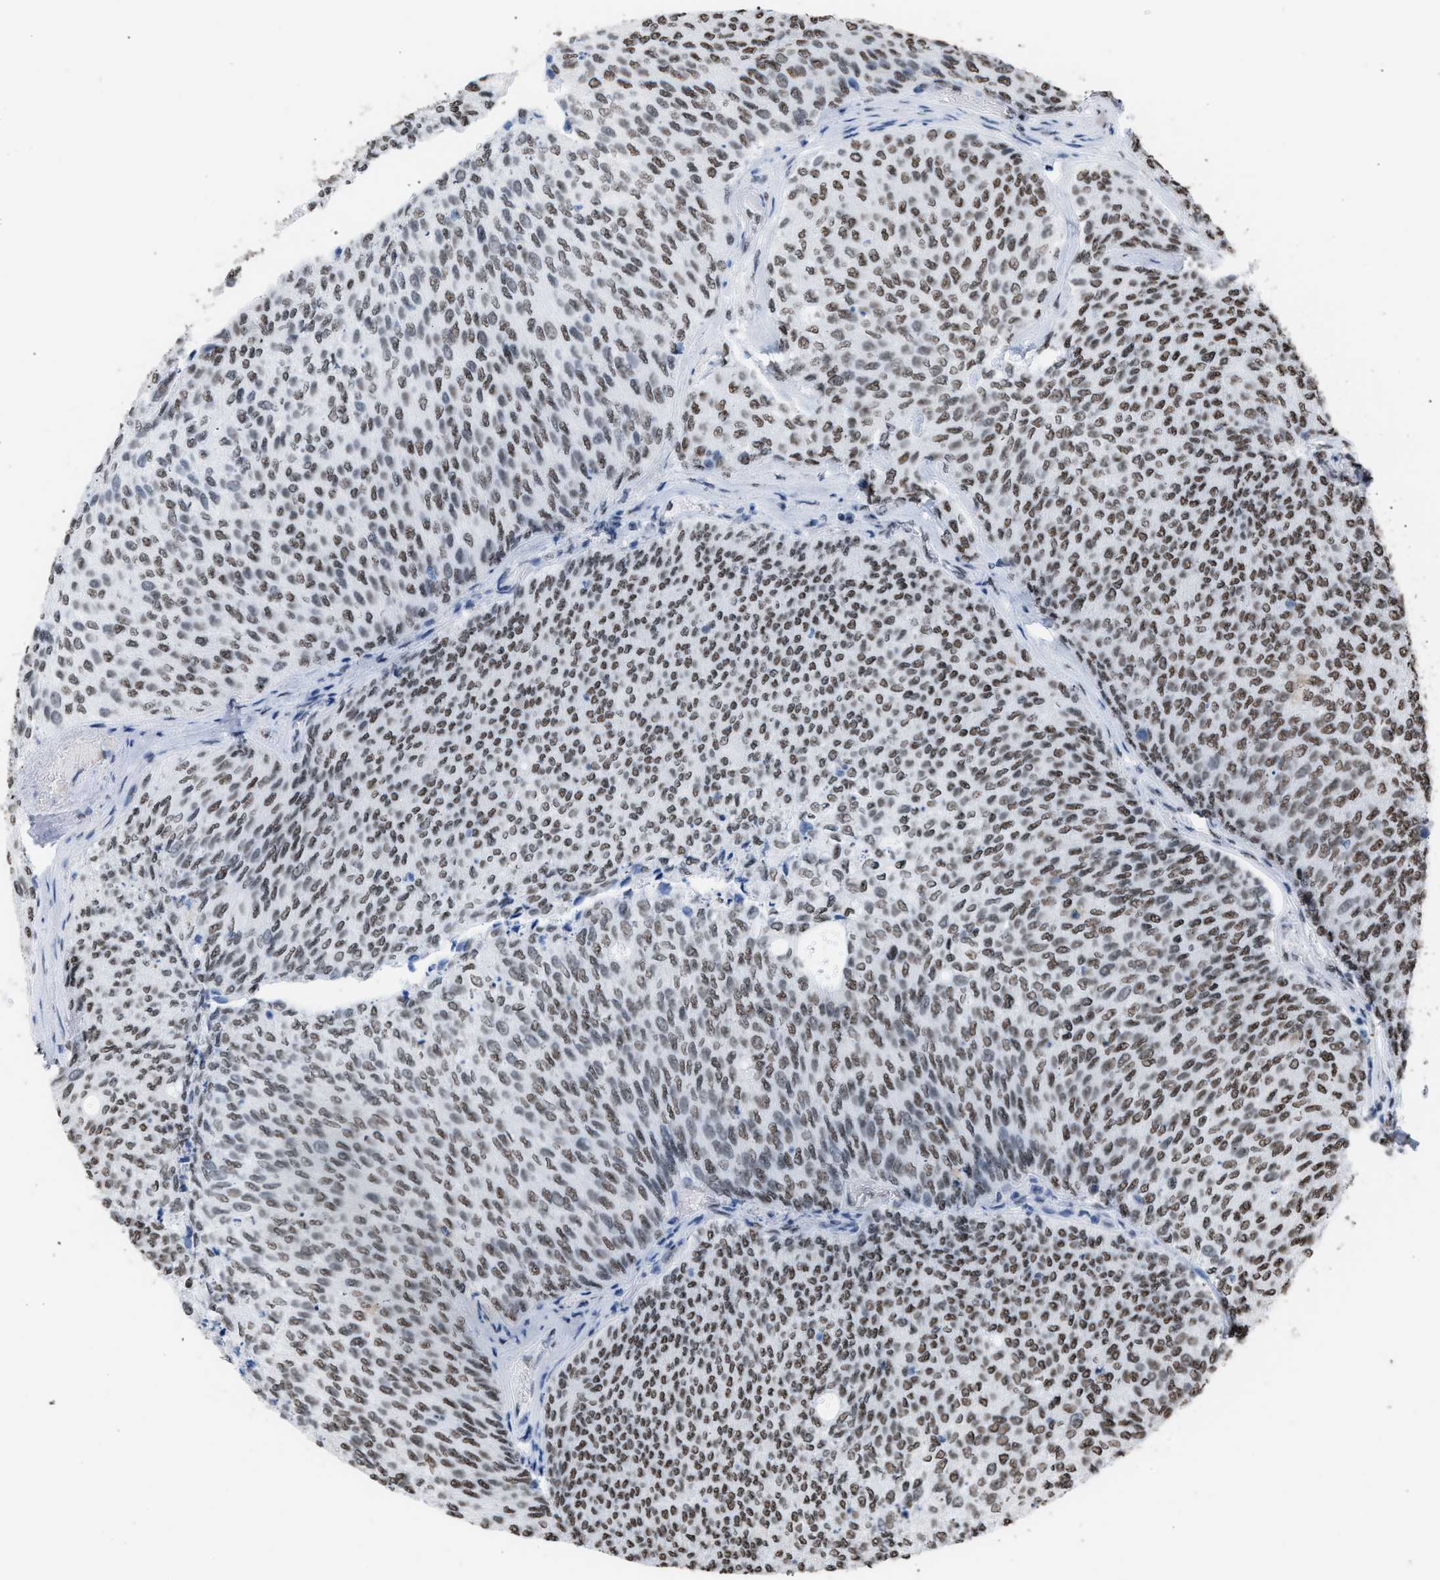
{"staining": {"intensity": "weak", "quantity": ">75%", "location": "nuclear"}, "tissue": "urothelial cancer", "cell_type": "Tumor cells", "image_type": "cancer", "snomed": [{"axis": "morphology", "description": "Urothelial carcinoma, Low grade"}, {"axis": "topography", "description": "Urinary bladder"}], "caption": "Low-grade urothelial carcinoma was stained to show a protein in brown. There is low levels of weak nuclear expression in about >75% of tumor cells.", "gene": "CCAR2", "patient": {"sex": "female", "age": 79}}